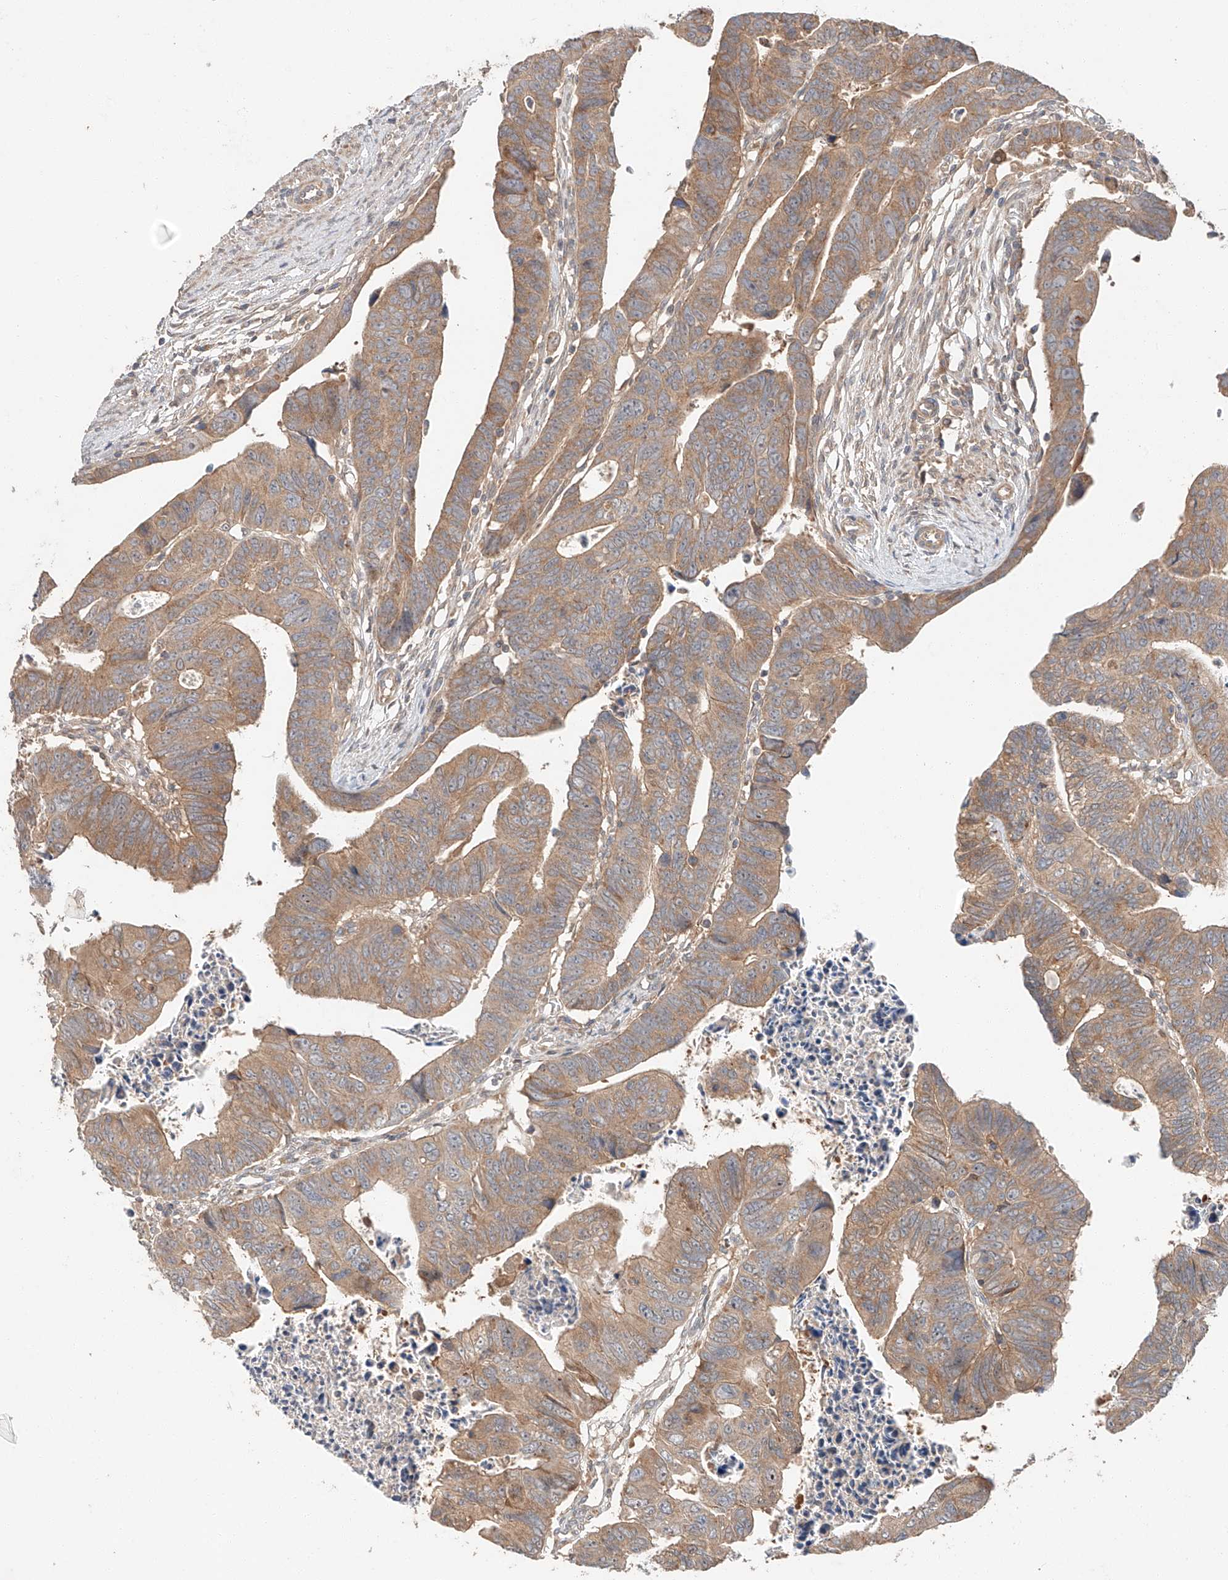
{"staining": {"intensity": "moderate", "quantity": ">75%", "location": "cytoplasmic/membranous"}, "tissue": "colorectal cancer", "cell_type": "Tumor cells", "image_type": "cancer", "snomed": [{"axis": "morphology", "description": "Adenocarcinoma, NOS"}, {"axis": "topography", "description": "Rectum"}], "caption": "An image showing moderate cytoplasmic/membranous positivity in about >75% of tumor cells in colorectal adenocarcinoma, as visualized by brown immunohistochemical staining.", "gene": "XPNPEP1", "patient": {"sex": "female", "age": 65}}